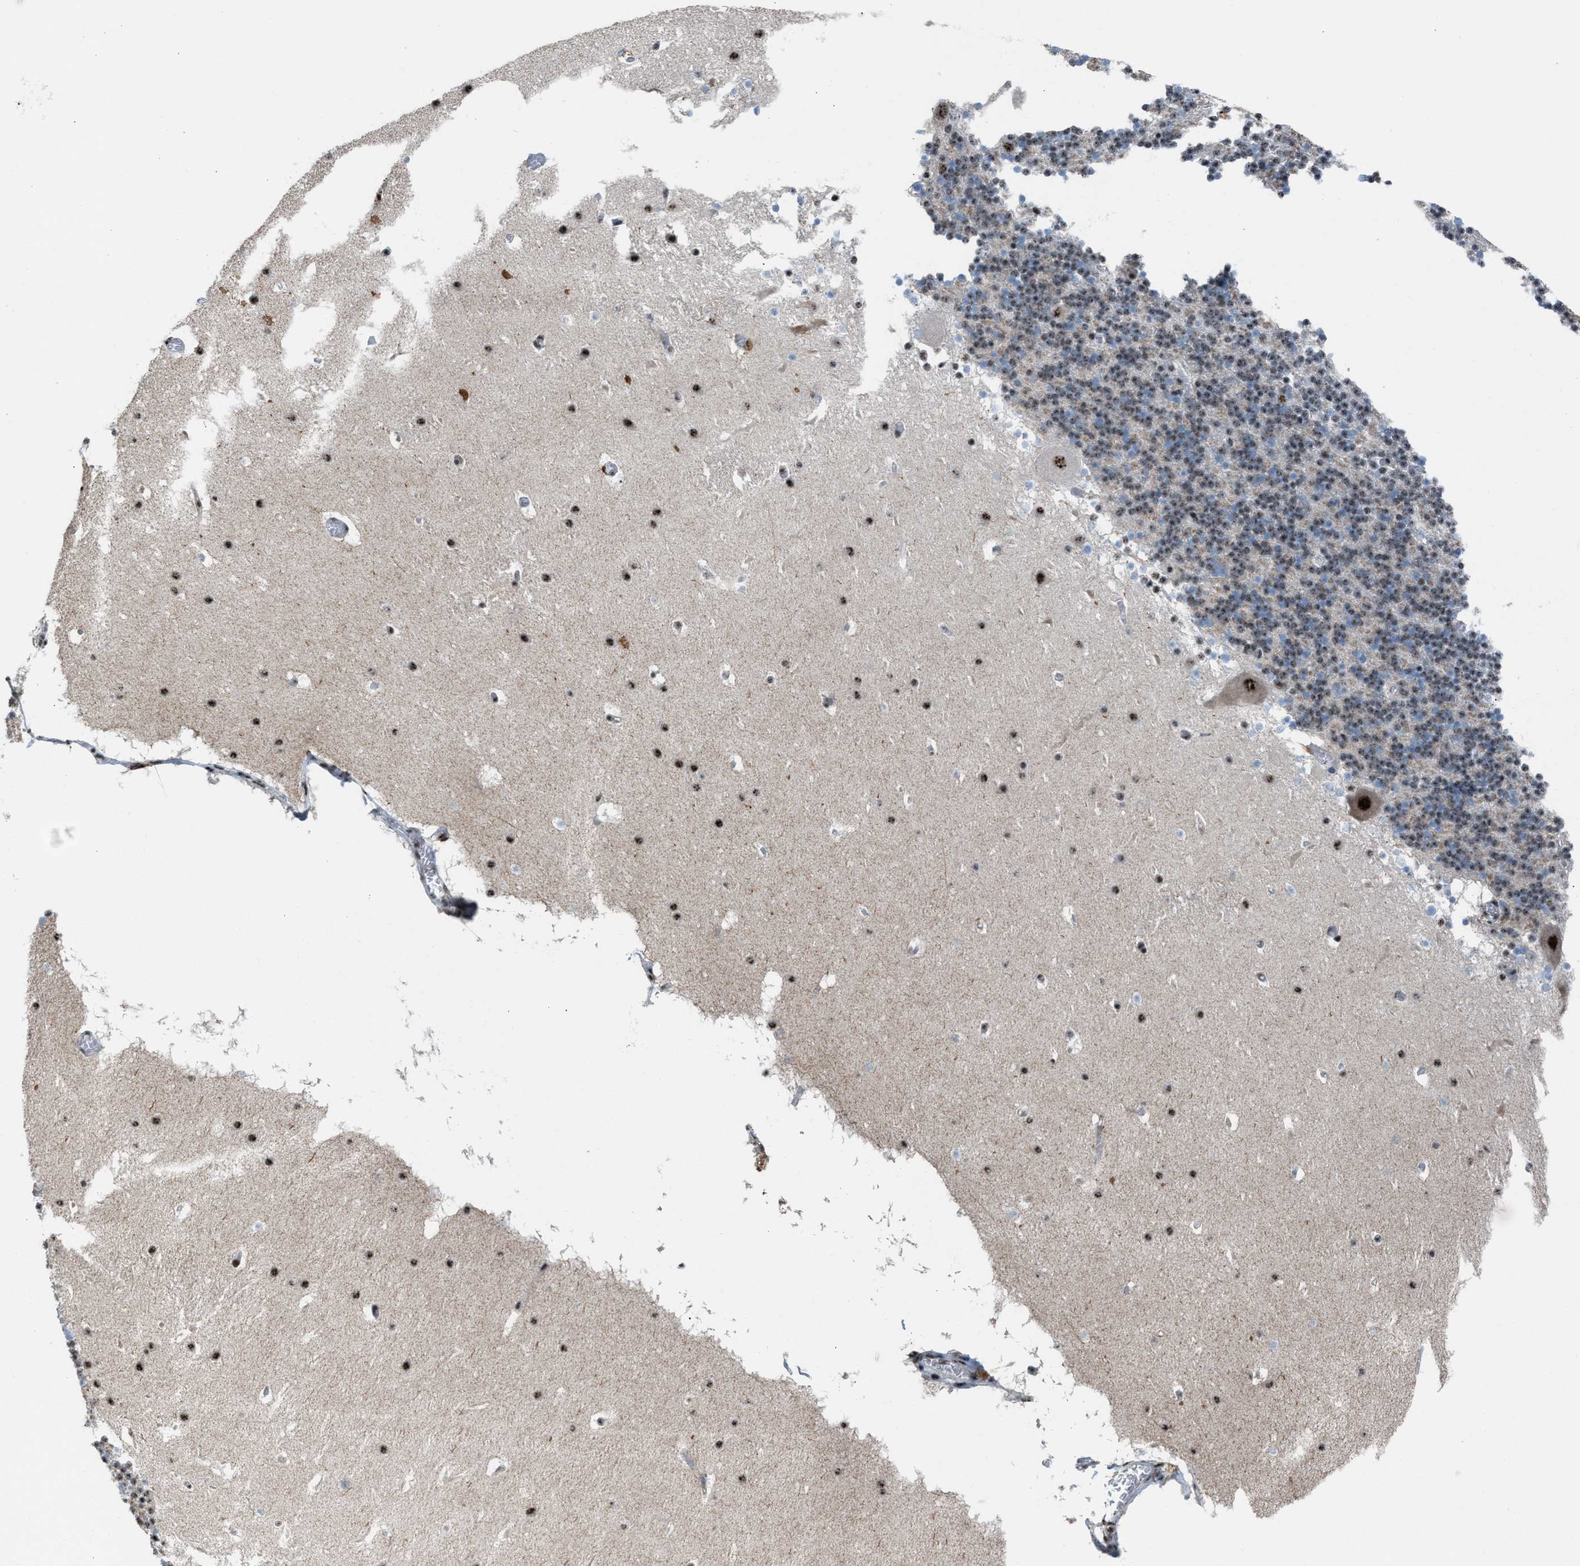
{"staining": {"intensity": "weak", "quantity": ">75%", "location": "nuclear"}, "tissue": "cerebellum", "cell_type": "Cells in granular layer", "image_type": "normal", "snomed": [{"axis": "morphology", "description": "Normal tissue, NOS"}, {"axis": "topography", "description": "Cerebellum"}], "caption": "Weak nuclear expression for a protein is seen in approximately >75% of cells in granular layer of unremarkable cerebellum using immunohistochemistry (IHC).", "gene": "CENPP", "patient": {"sex": "male", "age": 45}}